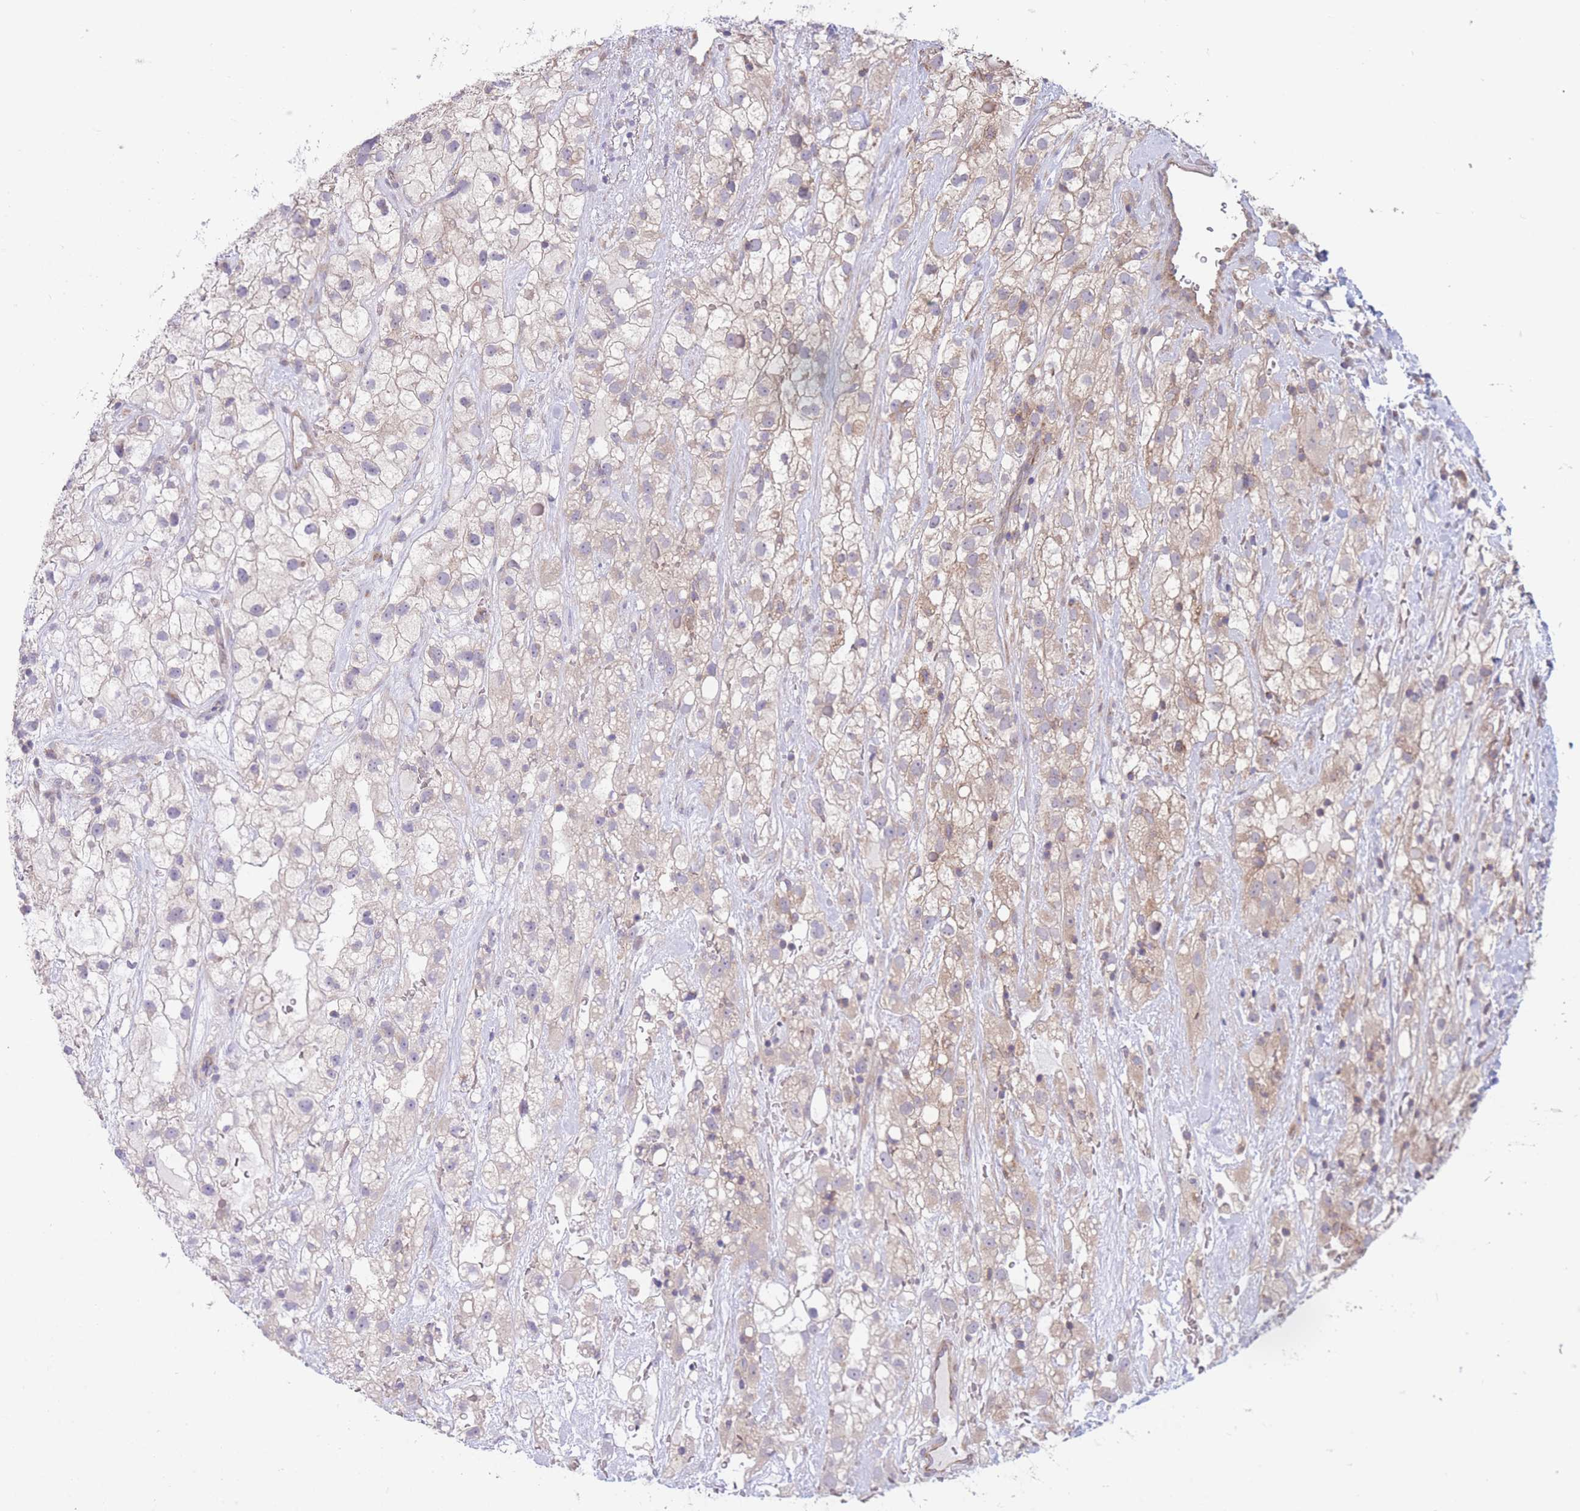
{"staining": {"intensity": "weak", "quantity": "25%-75%", "location": "cytoplasmic/membranous"}, "tissue": "renal cancer", "cell_type": "Tumor cells", "image_type": "cancer", "snomed": [{"axis": "morphology", "description": "Adenocarcinoma, NOS"}, {"axis": "topography", "description": "Kidney"}], "caption": "Protein positivity by immunohistochemistry (IHC) shows weak cytoplasmic/membranous staining in approximately 25%-75% of tumor cells in adenocarcinoma (renal).", "gene": "ALS2CL", "patient": {"sex": "male", "age": 59}}